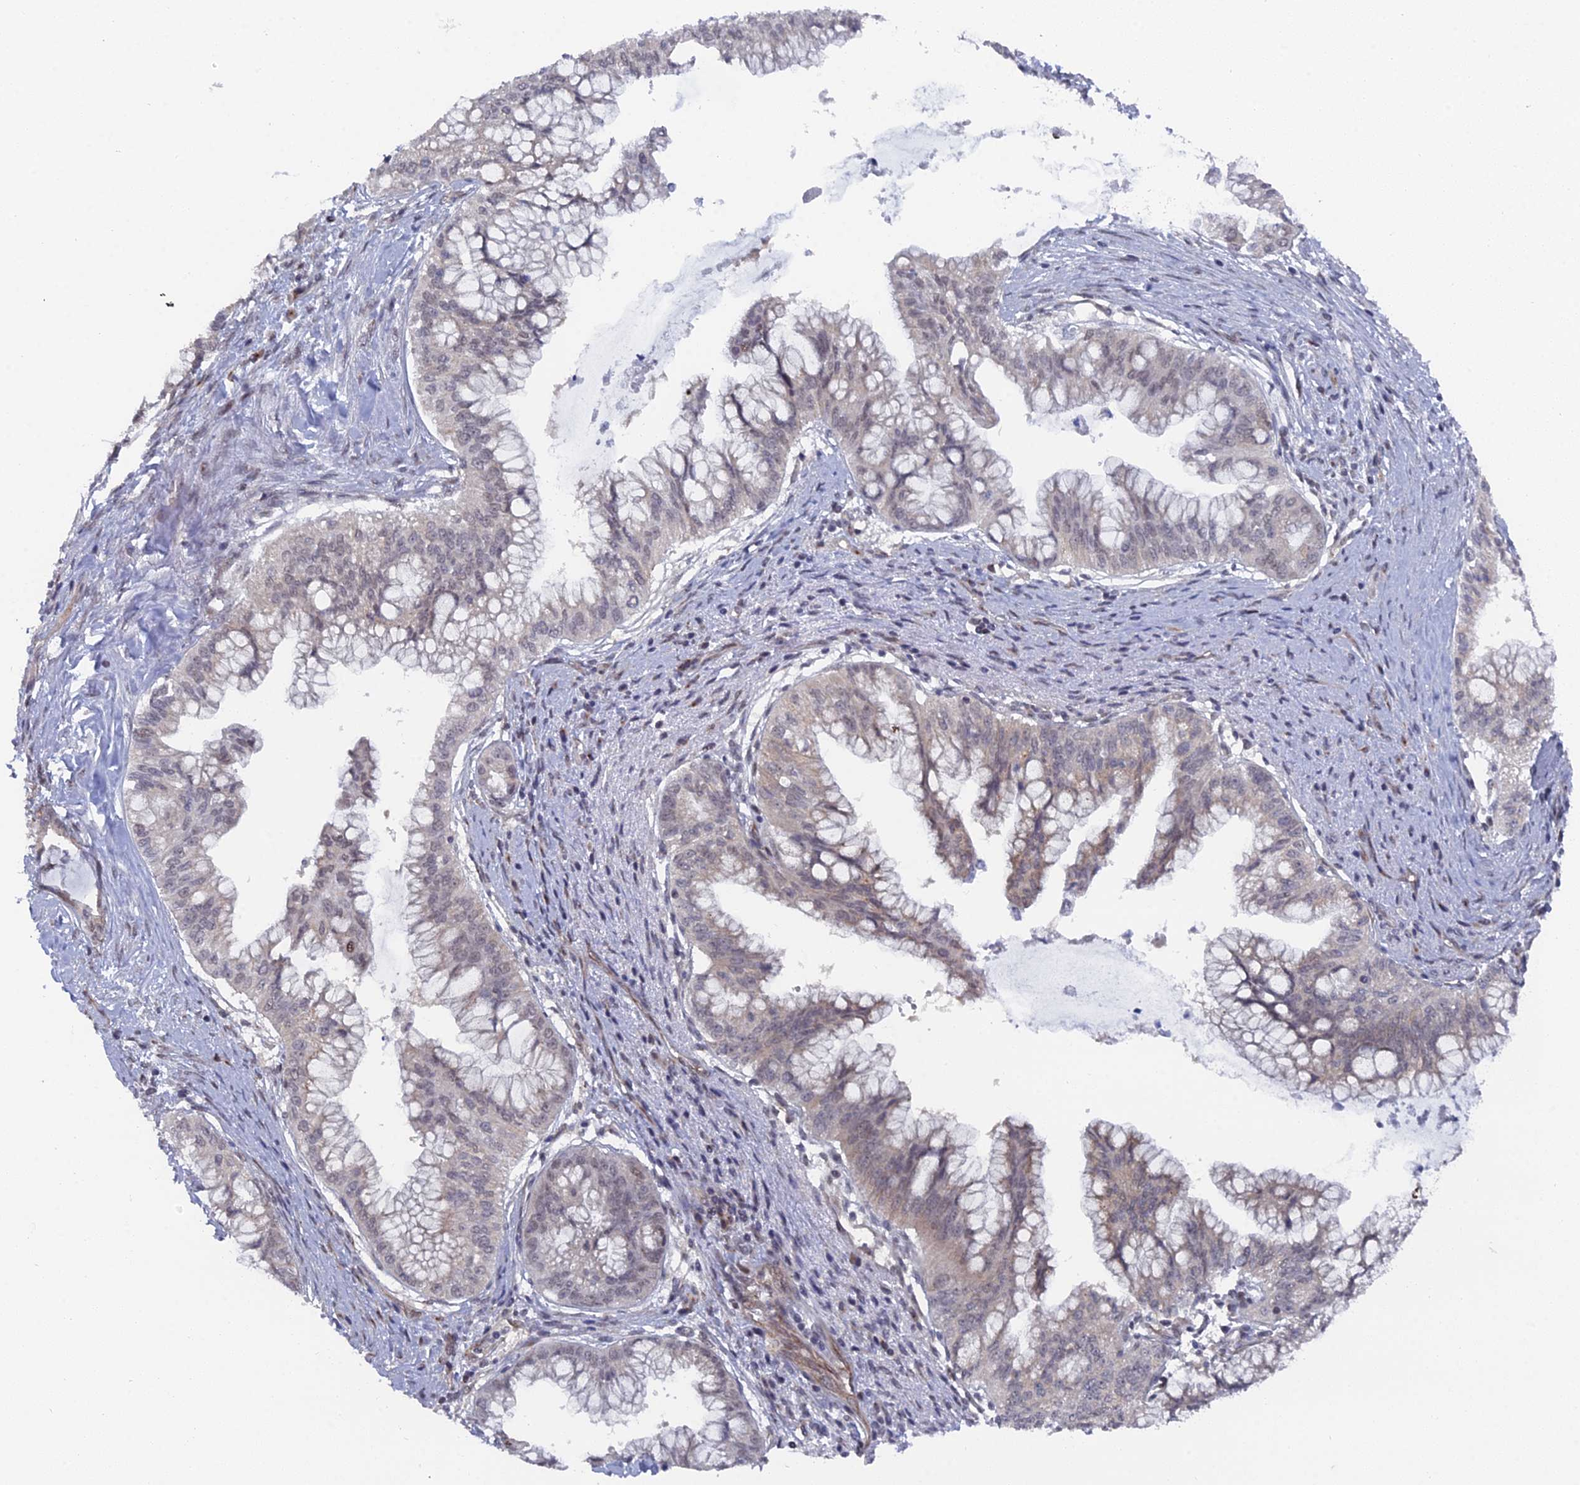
{"staining": {"intensity": "weak", "quantity": "<25%", "location": "nuclear"}, "tissue": "pancreatic cancer", "cell_type": "Tumor cells", "image_type": "cancer", "snomed": [{"axis": "morphology", "description": "Adenocarcinoma, NOS"}, {"axis": "topography", "description": "Pancreas"}], "caption": "Immunohistochemical staining of human adenocarcinoma (pancreatic) demonstrates no significant staining in tumor cells. (Immunohistochemistry (ihc), brightfield microscopy, high magnification).", "gene": "FHIP2A", "patient": {"sex": "male", "age": 46}}